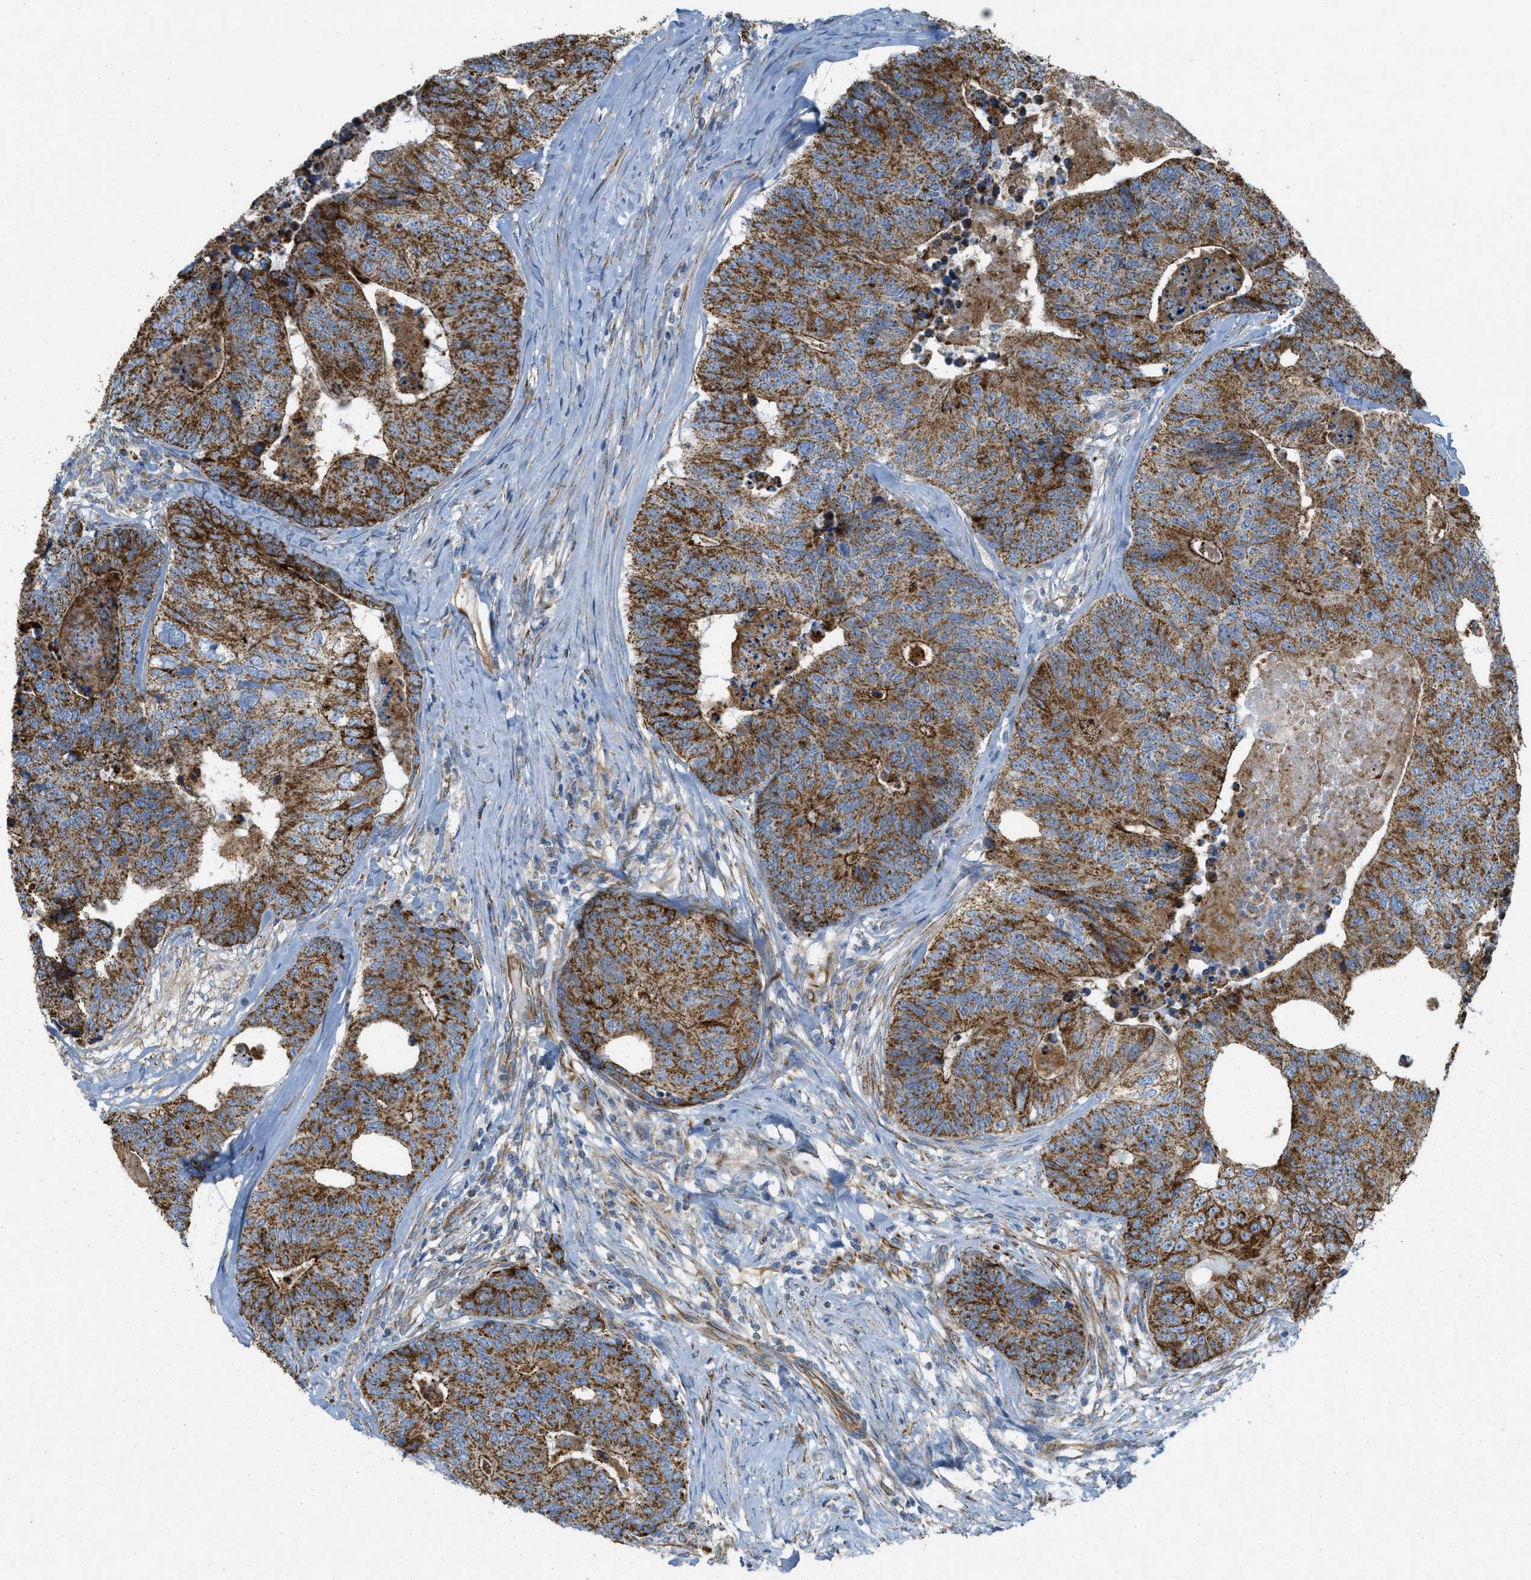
{"staining": {"intensity": "strong", "quantity": ">75%", "location": "cytoplasmic/membranous"}, "tissue": "colorectal cancer", "cell_type": "Tumor cells", "image_type": "cancer", "snomed": [{"axis": "morphology", "description": "Adenocarcinoma, NOS"}, {"axis": "topography", "description": "Colon"}], "caption": "This is a histology image of immunohistochemistry (IHC) staining of colorectal cancer (adenocarcinoma), which shows strong staining in the cytoplasmic/membranous of tumor cells.", "gene": "BTN3A1", "patient": {"sex": "female", "age": 67}}